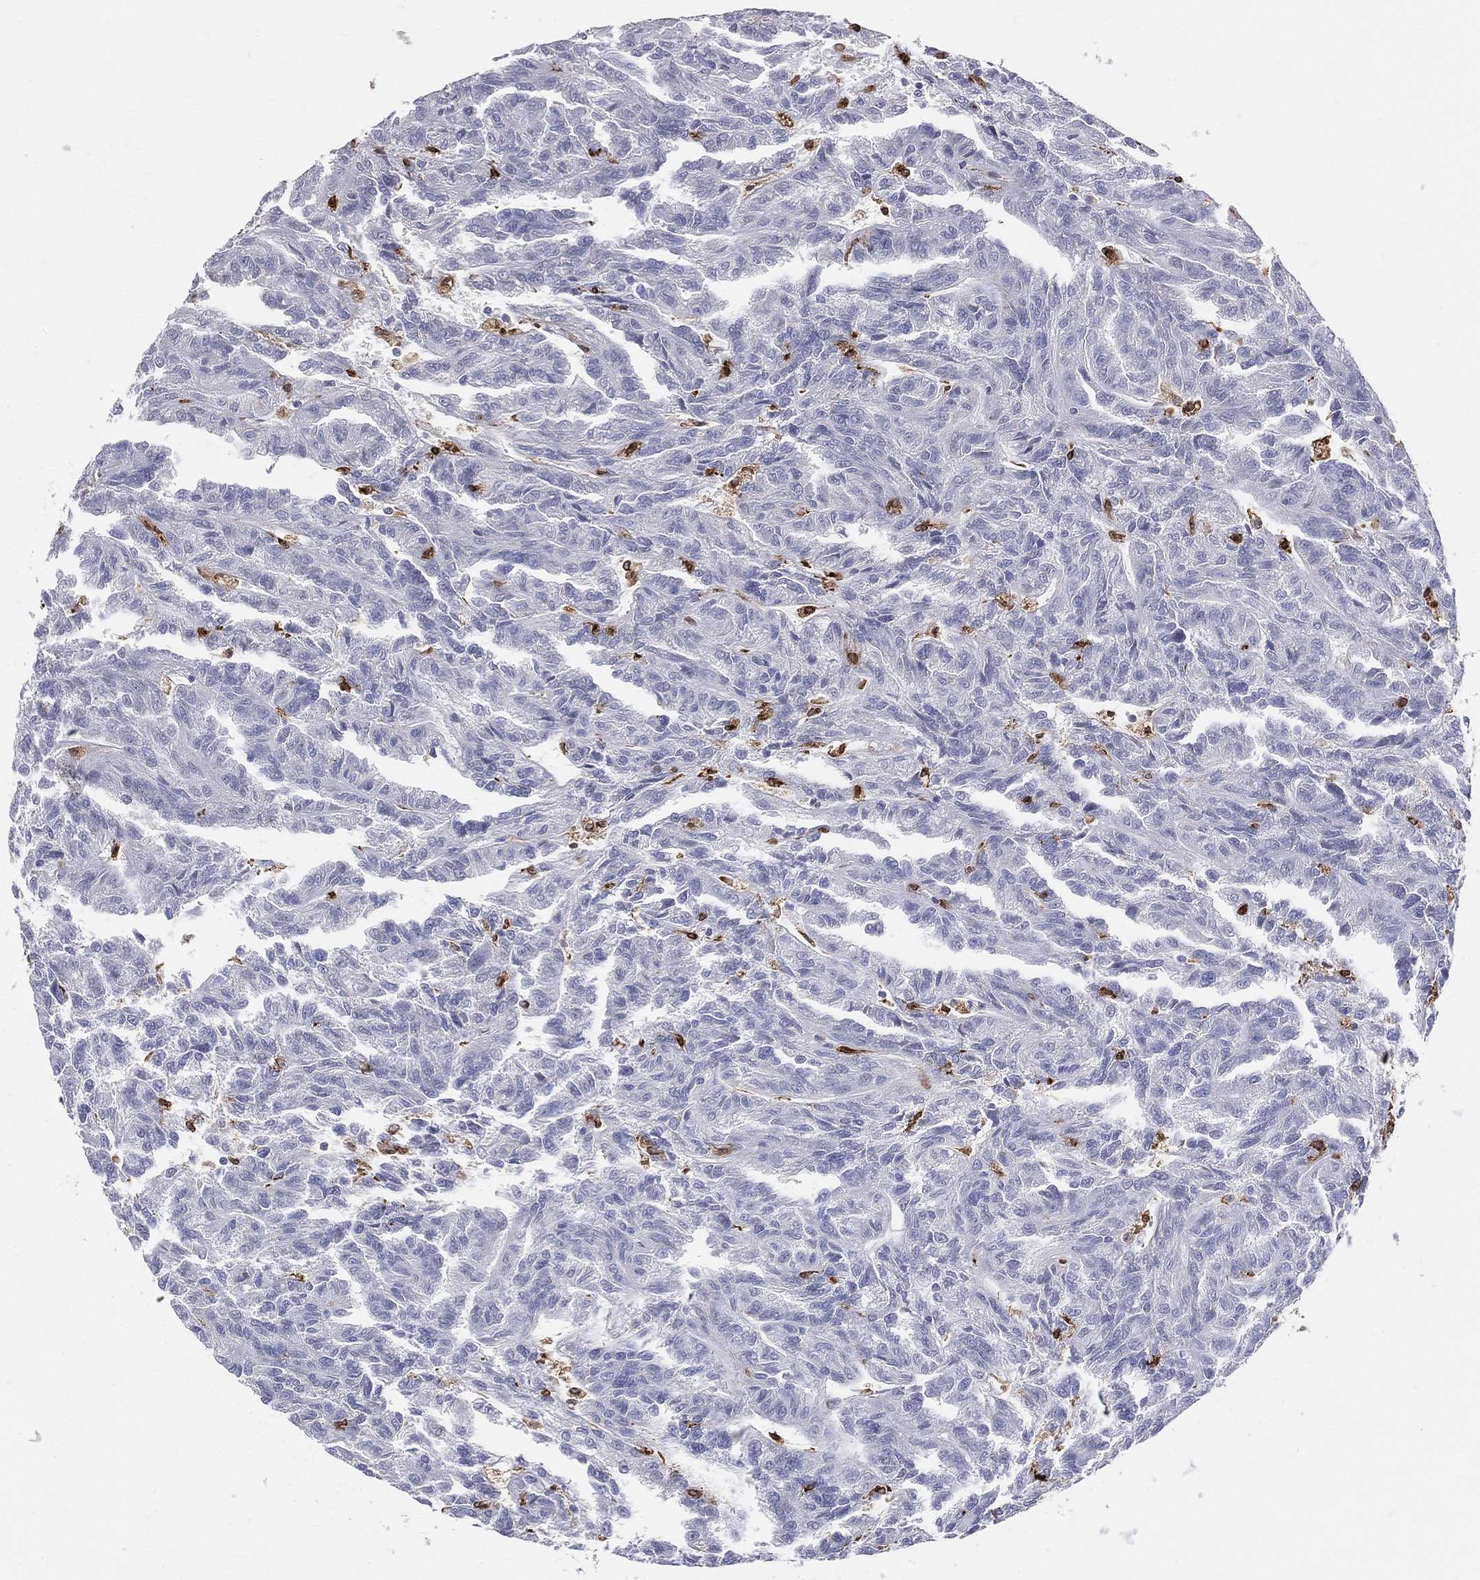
{"staining": {"intensity": "negative", "quantity": "none", "location": "none"}, "tissue": "renal cancer", "cell_type": "Tumor cells", "image_type": "cancer", "snomed": [{"axis": "morphology", "description": "Adenocarcinoma, NOS"}, {"axis": "topography", "description": "Kidney"}], "caption": "There is no significant staining in tumor cells of renal cancer. (DAB IHC with hematoxylin counter stain).", "gene": "CD74", "patient": {"sex": "male", "age": 79}}